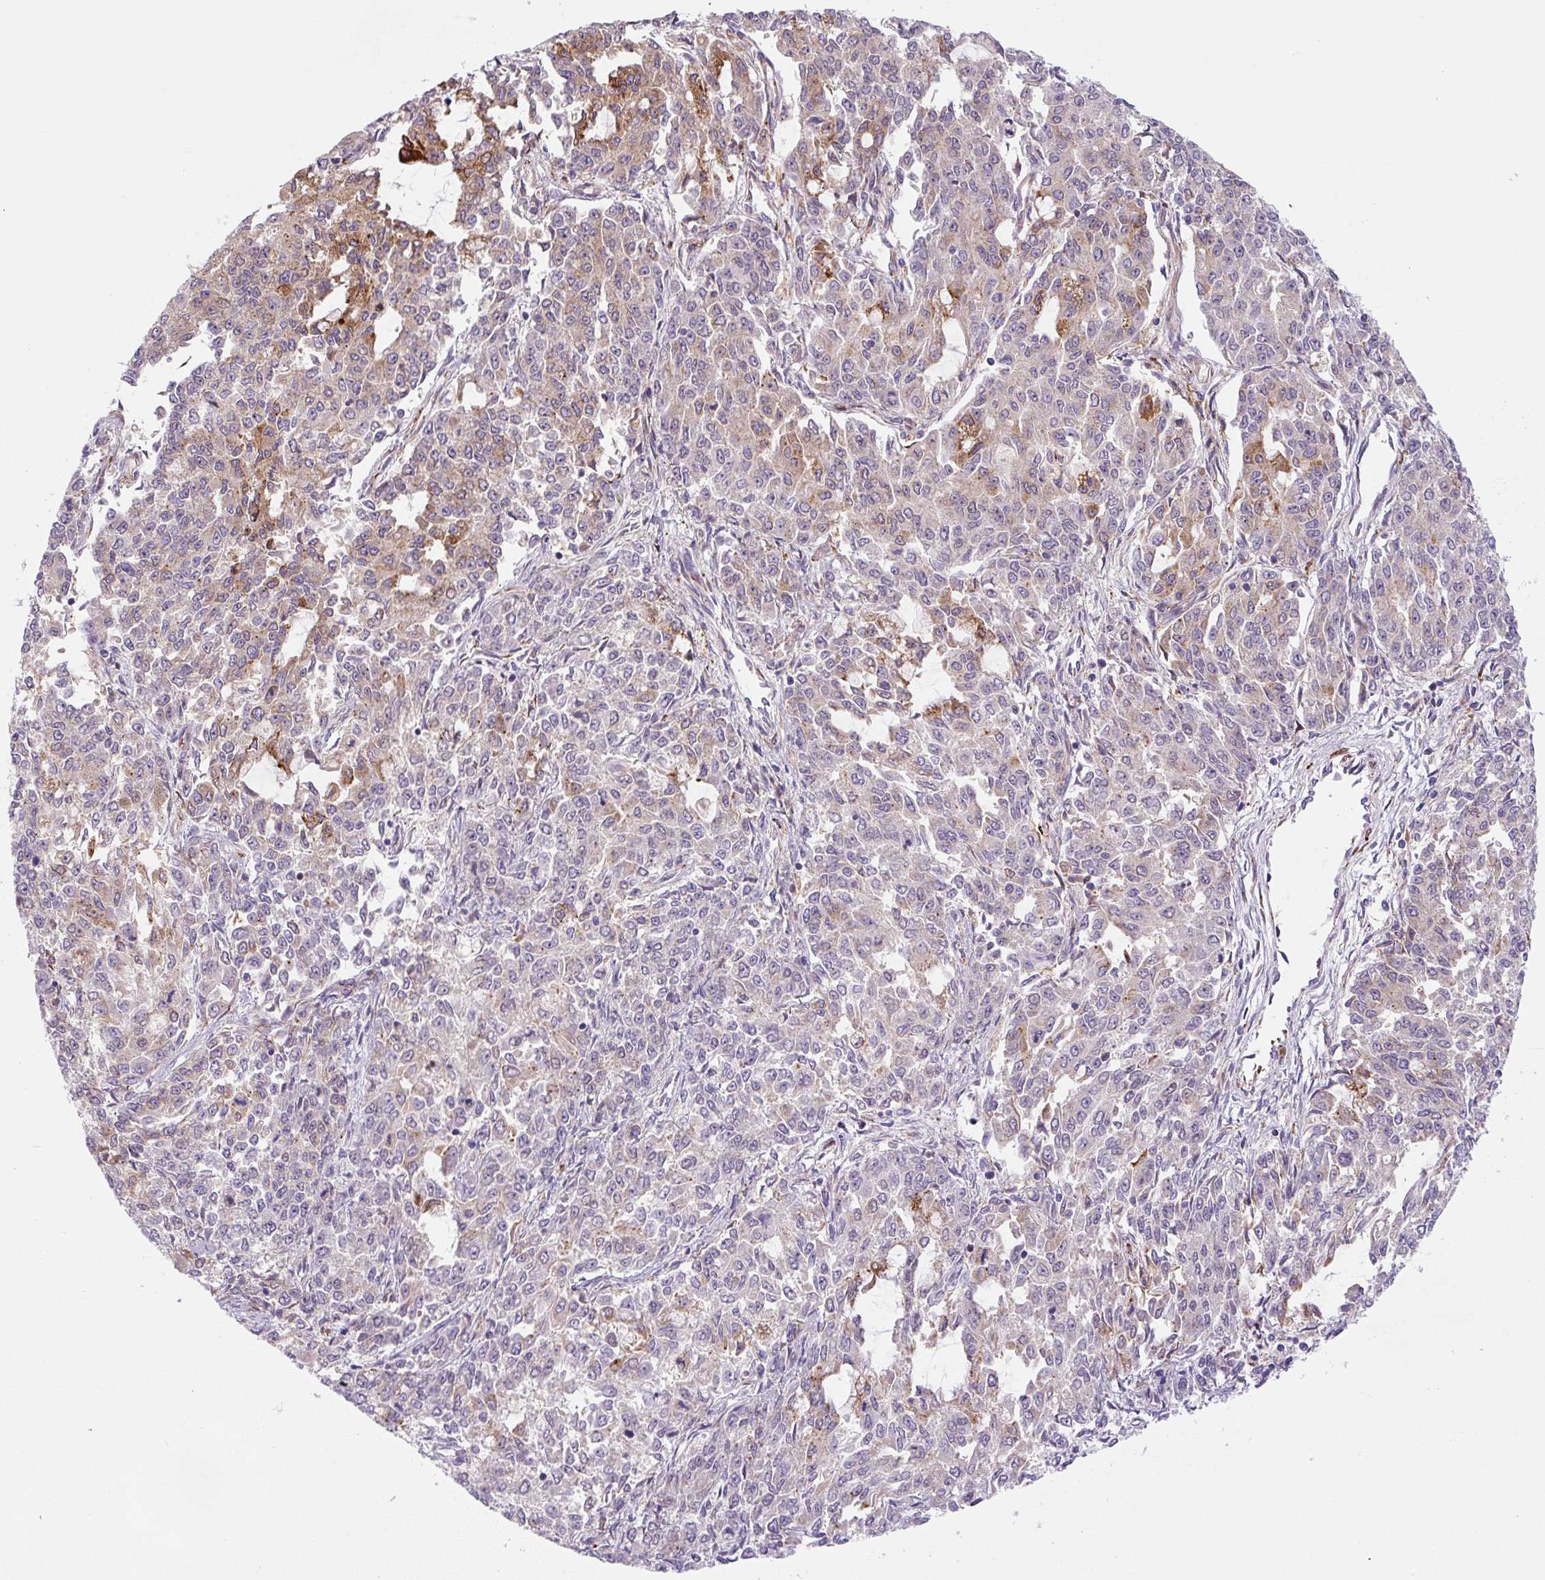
{"staining": {"intensity": "moderate", "quantity": "<25%", "location": "cytoplasmic/membranous"}, "tissue": "endometrial cancer", "cell_type": "Tumor cells", "image_type": "cancer", "snomed": [{"axis": "morphology", "description": "Adenocarcinoma, NOS"}, {"axis": "topography", "description": "Endometrium"}], "caption": "The histopathology image shows a brown stain indicating the presence of a protein in the cytoplasmic/membranous of tumor cells in endometrial cancer.", "gene": "DISP3", "patient": {"sex": "female", "age": 50}}